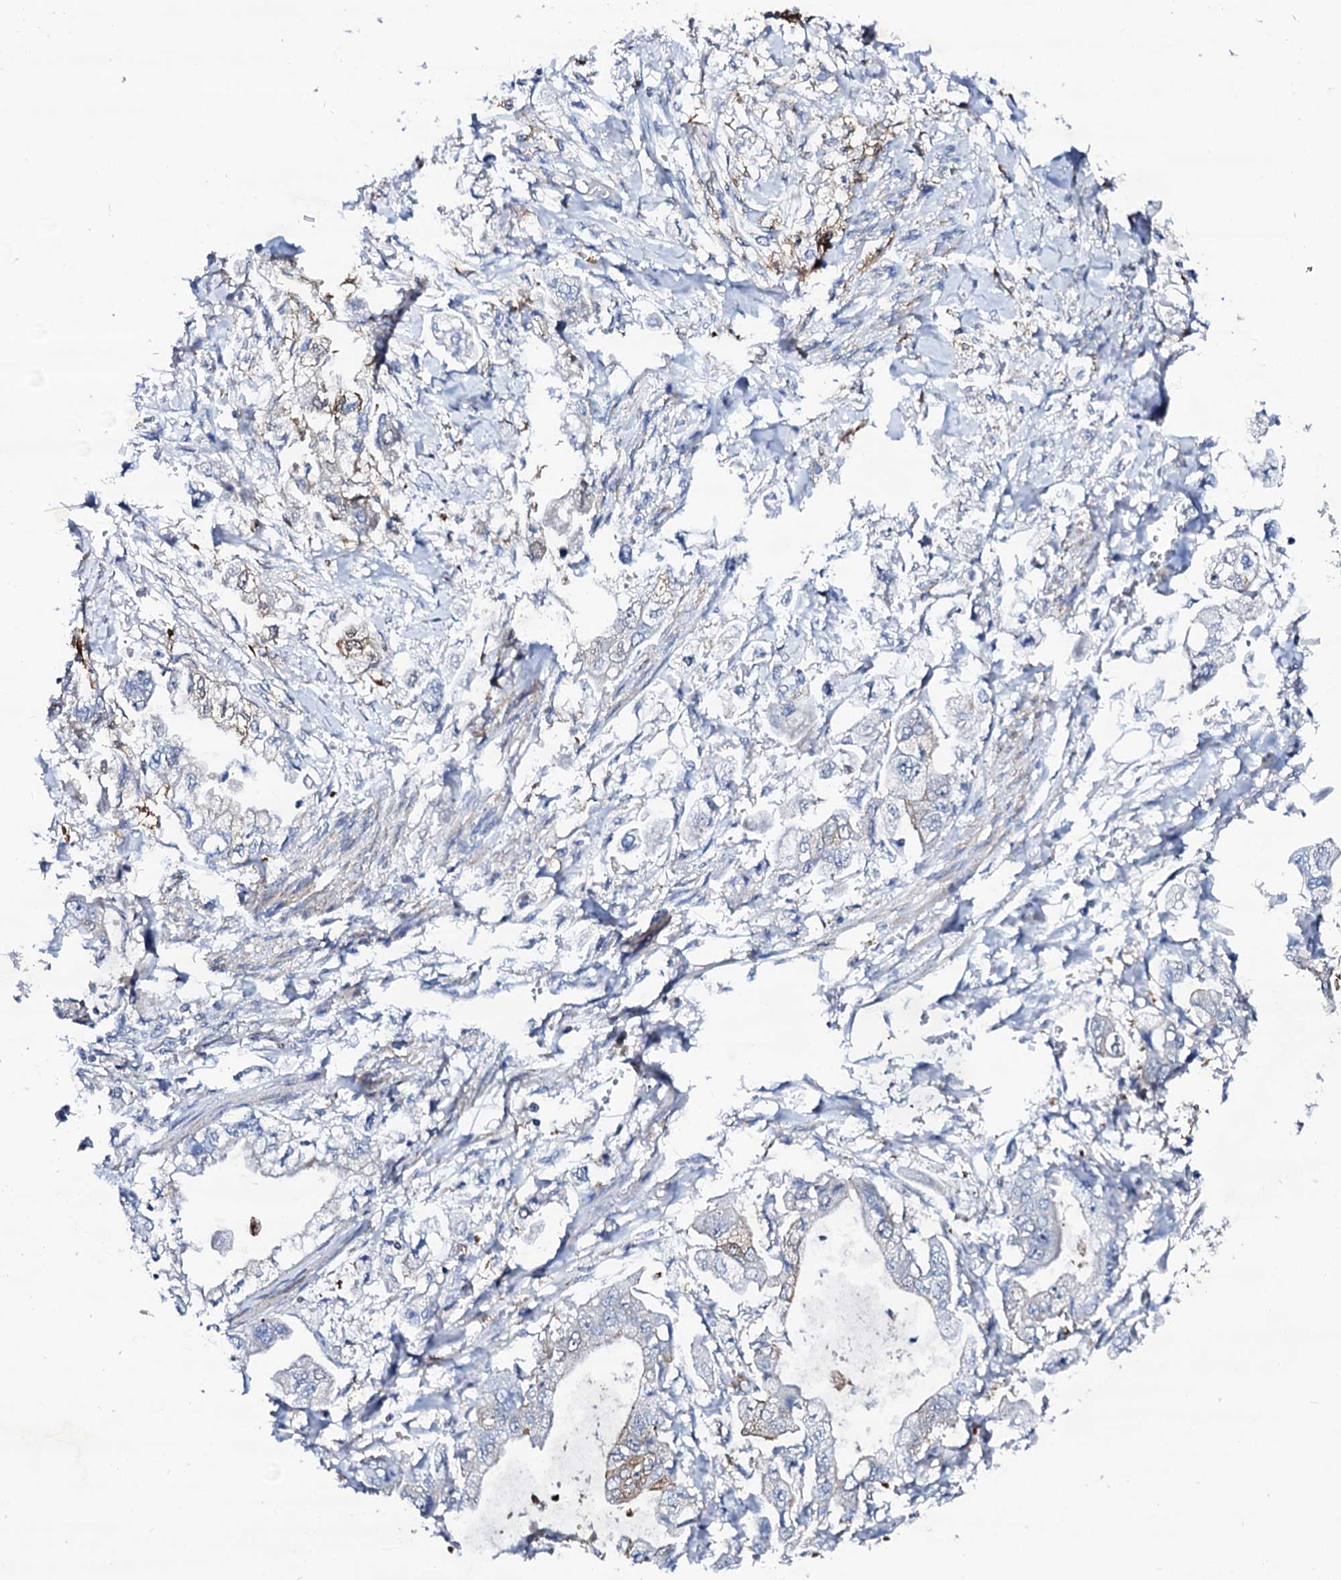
{"staining": {"intensity": "strong", "quantity": "<25%", "location": "cytoplasmic/membranous"}, "tissue": "stomach cancer", "cell_type": "Tumor cells", "image_type": "cancer", "snomed": [{"axis": "morphology", "description": "Adenocarcinoma, NOS"}, {"axis": "topography", "description": "Stomach"}], "caption": "High-magnification brightfield microscopy of stomach cancer stained with DAB (brown) and counterstained with hematoxylin (blue). tumor cells exhibit strong cytoplasmic/membranous expression is identified in about<25% of cells.", "gene": "GLB1L3", "patient": {"sex": "male", "age": 62}}